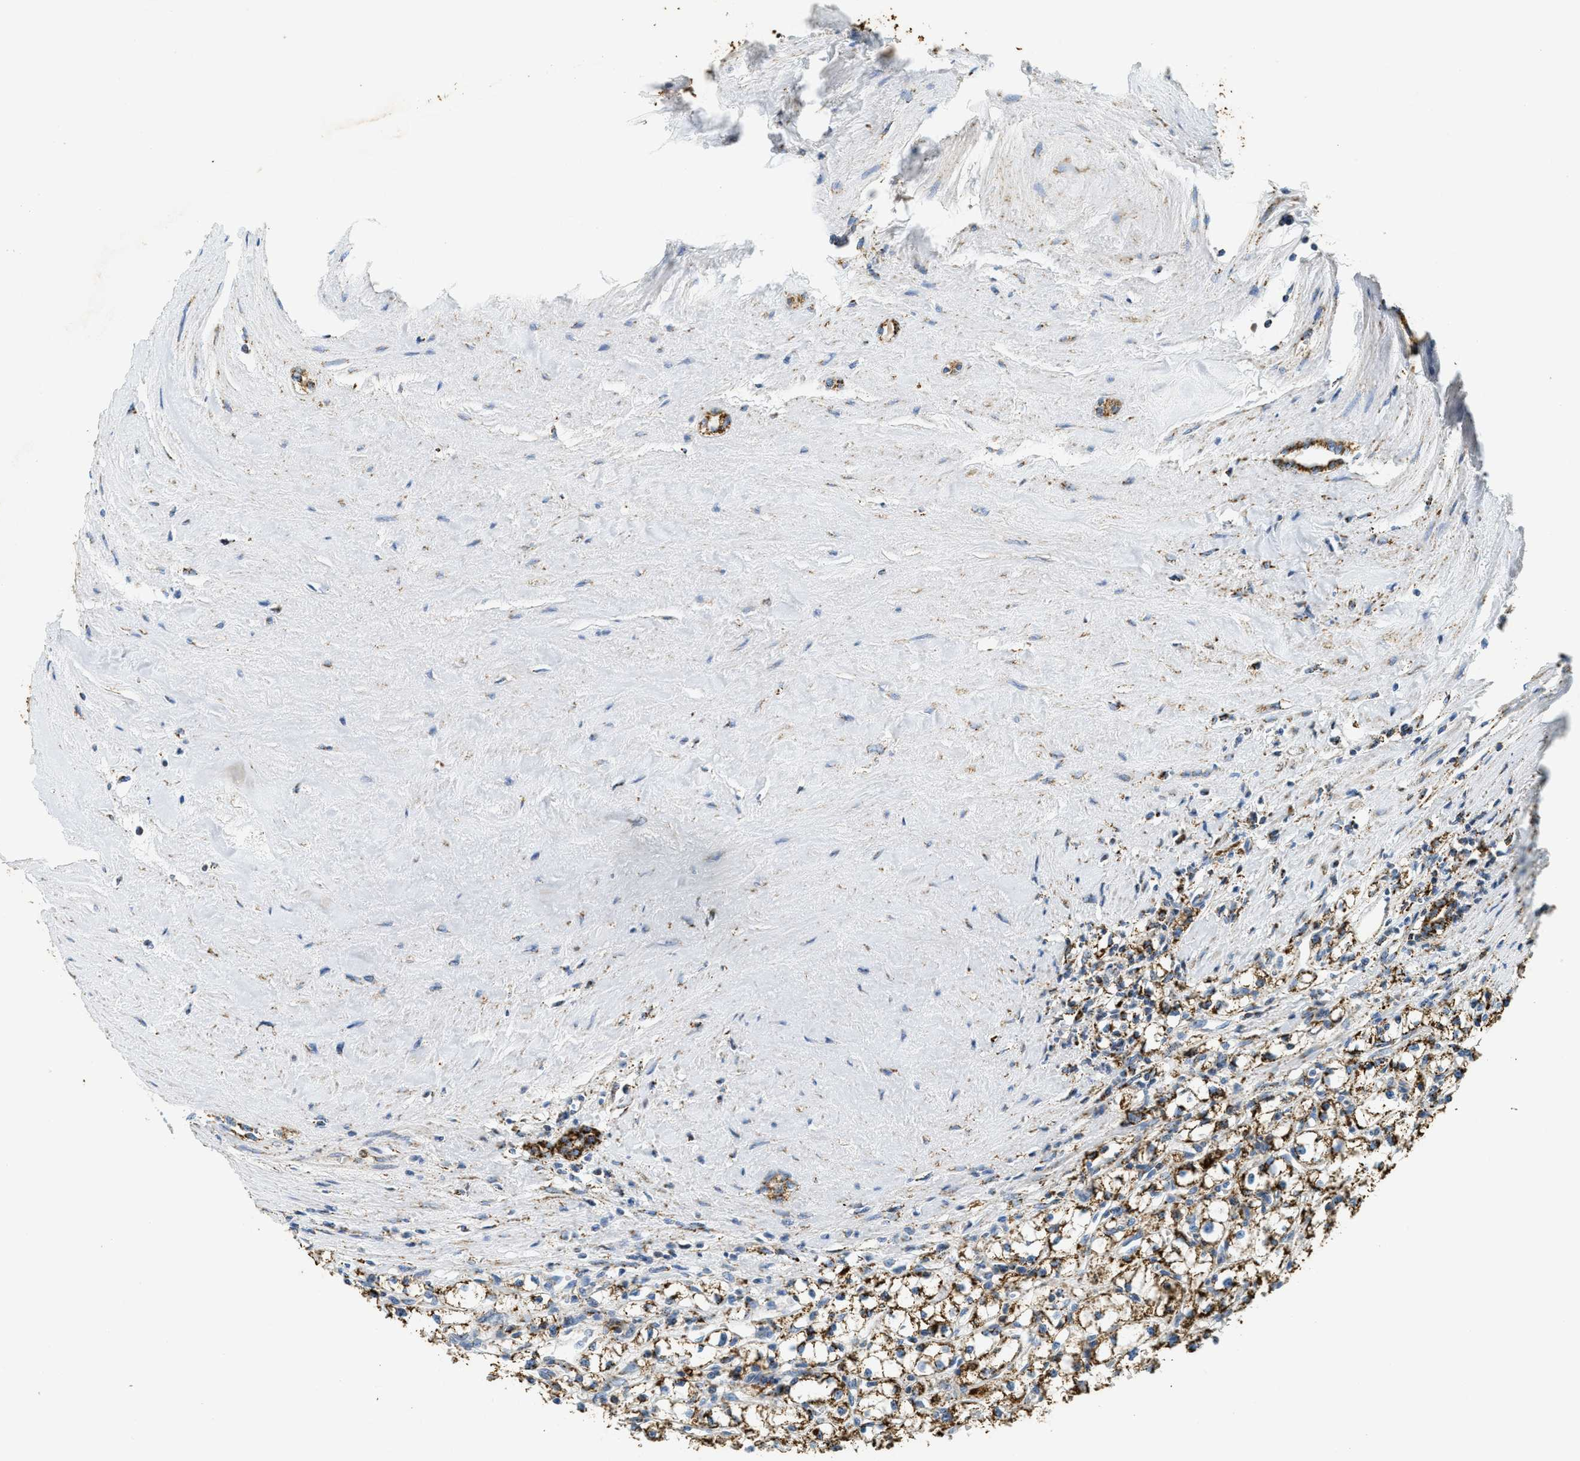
{"staining": {"intensity": "strong", "quantity": ">75%", "location": "cytoplasmic/membranous"}, "tissue": "renal cancer", "cell_type": "Tumor cells", "image_type": "cancer", "snomed": [{"axis": "morphology", "description": "Adenocarcinoma, NOS"}, {"axis": "topography", "description": "Kidney"}], "caption": "Renal adenocarcinoma was stained to show a protein in brown. There is high levels of strong cytoplasmic/membranous staining in approximately >75% of tumor cells. (Stains: DAB (3,3'-diaminobenzidine) in brown, nuclei in blue, Microscopy: brightfield microscopy at high magnification).", "gene": "HLCS", "patient": {"sex": "male", "age": 56}}